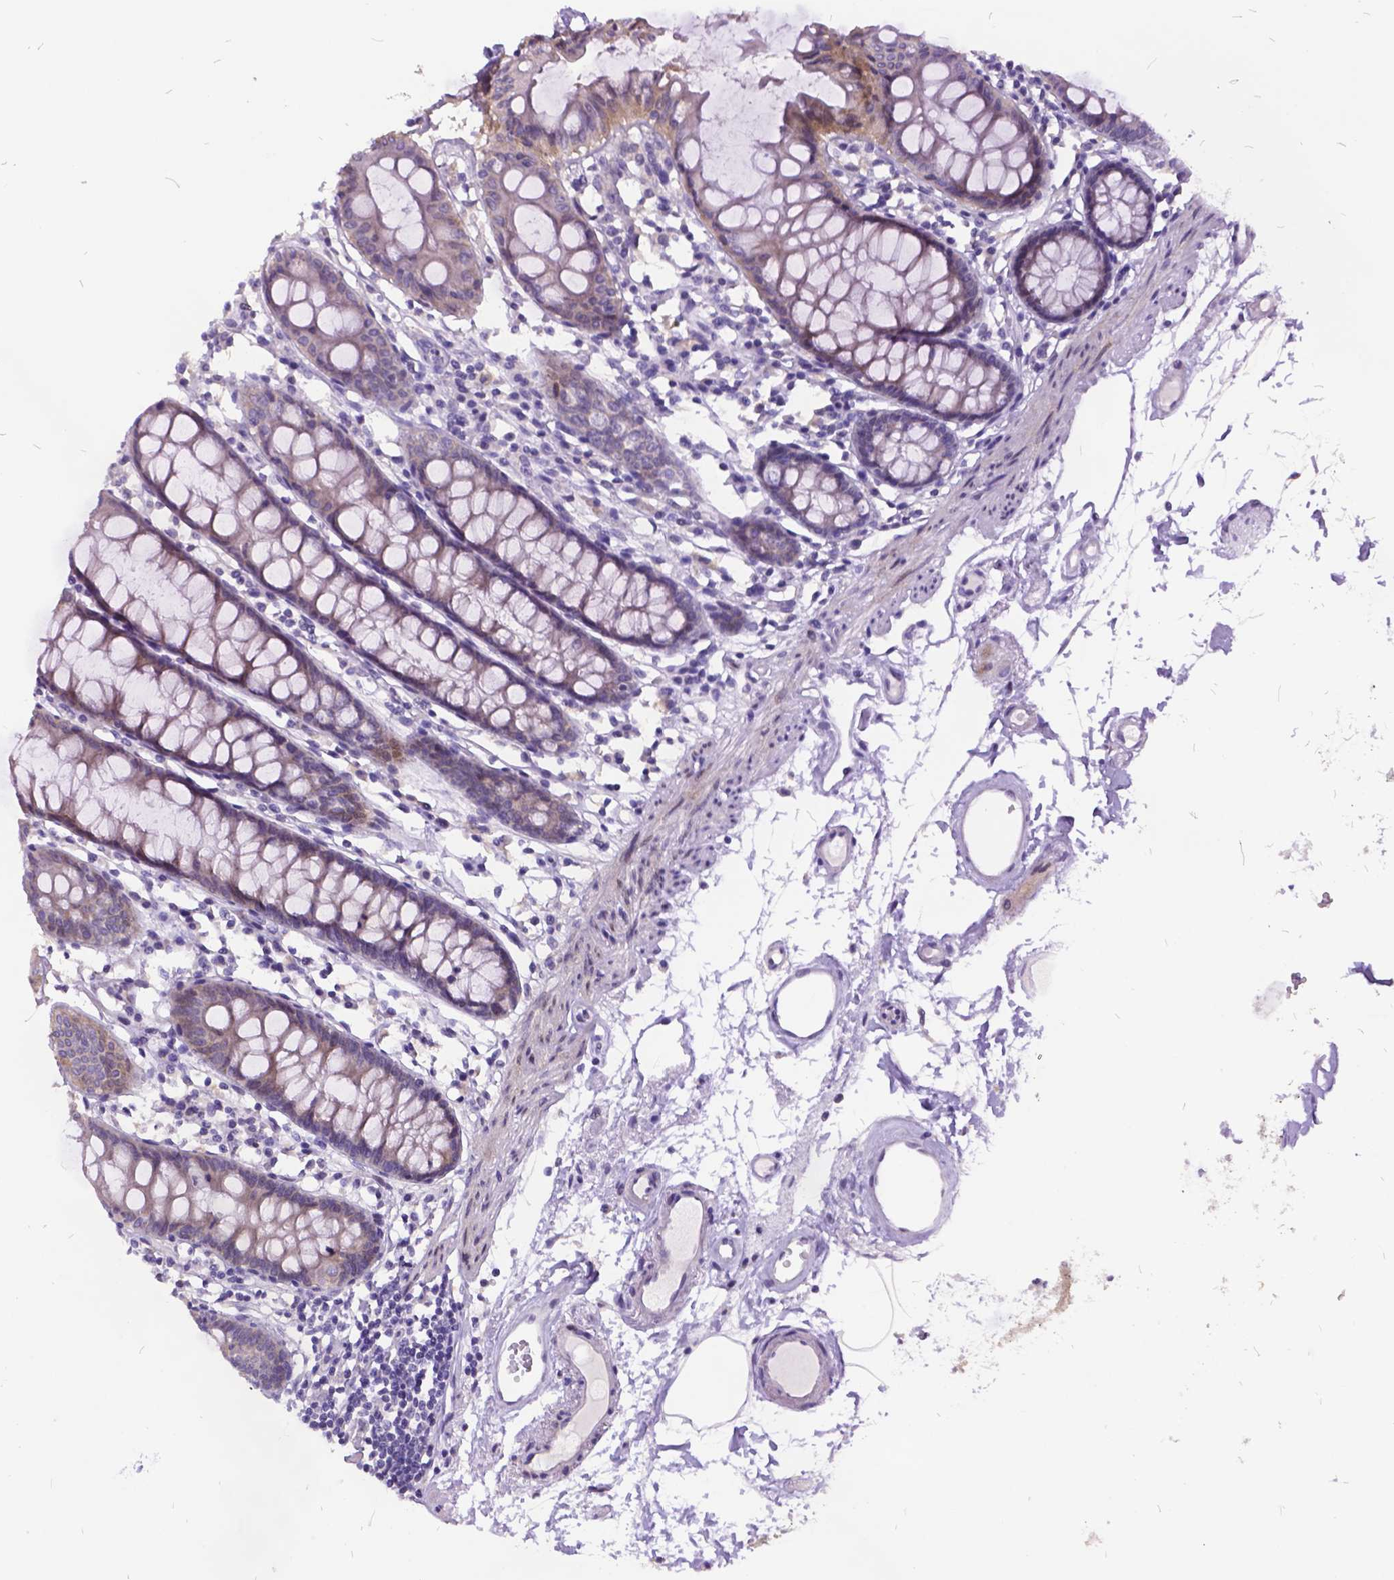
{"staining": {"intensity": "negative", "quantity": "none", "location": "none"}, "tissue": "colon", "cell_type": "Endothelial cells", "image_type": "normal", "snomed": [{"axis": "morphology", "description": "Normal tissue, NOS"}, {"axis": "topography", "description": "Colon"}], "caption": "The photomicrograph exhibits no staining of endothelial cells in normal colon.", "gene": "ITGB6", "patient": {"sex": "female", "age": 84}}